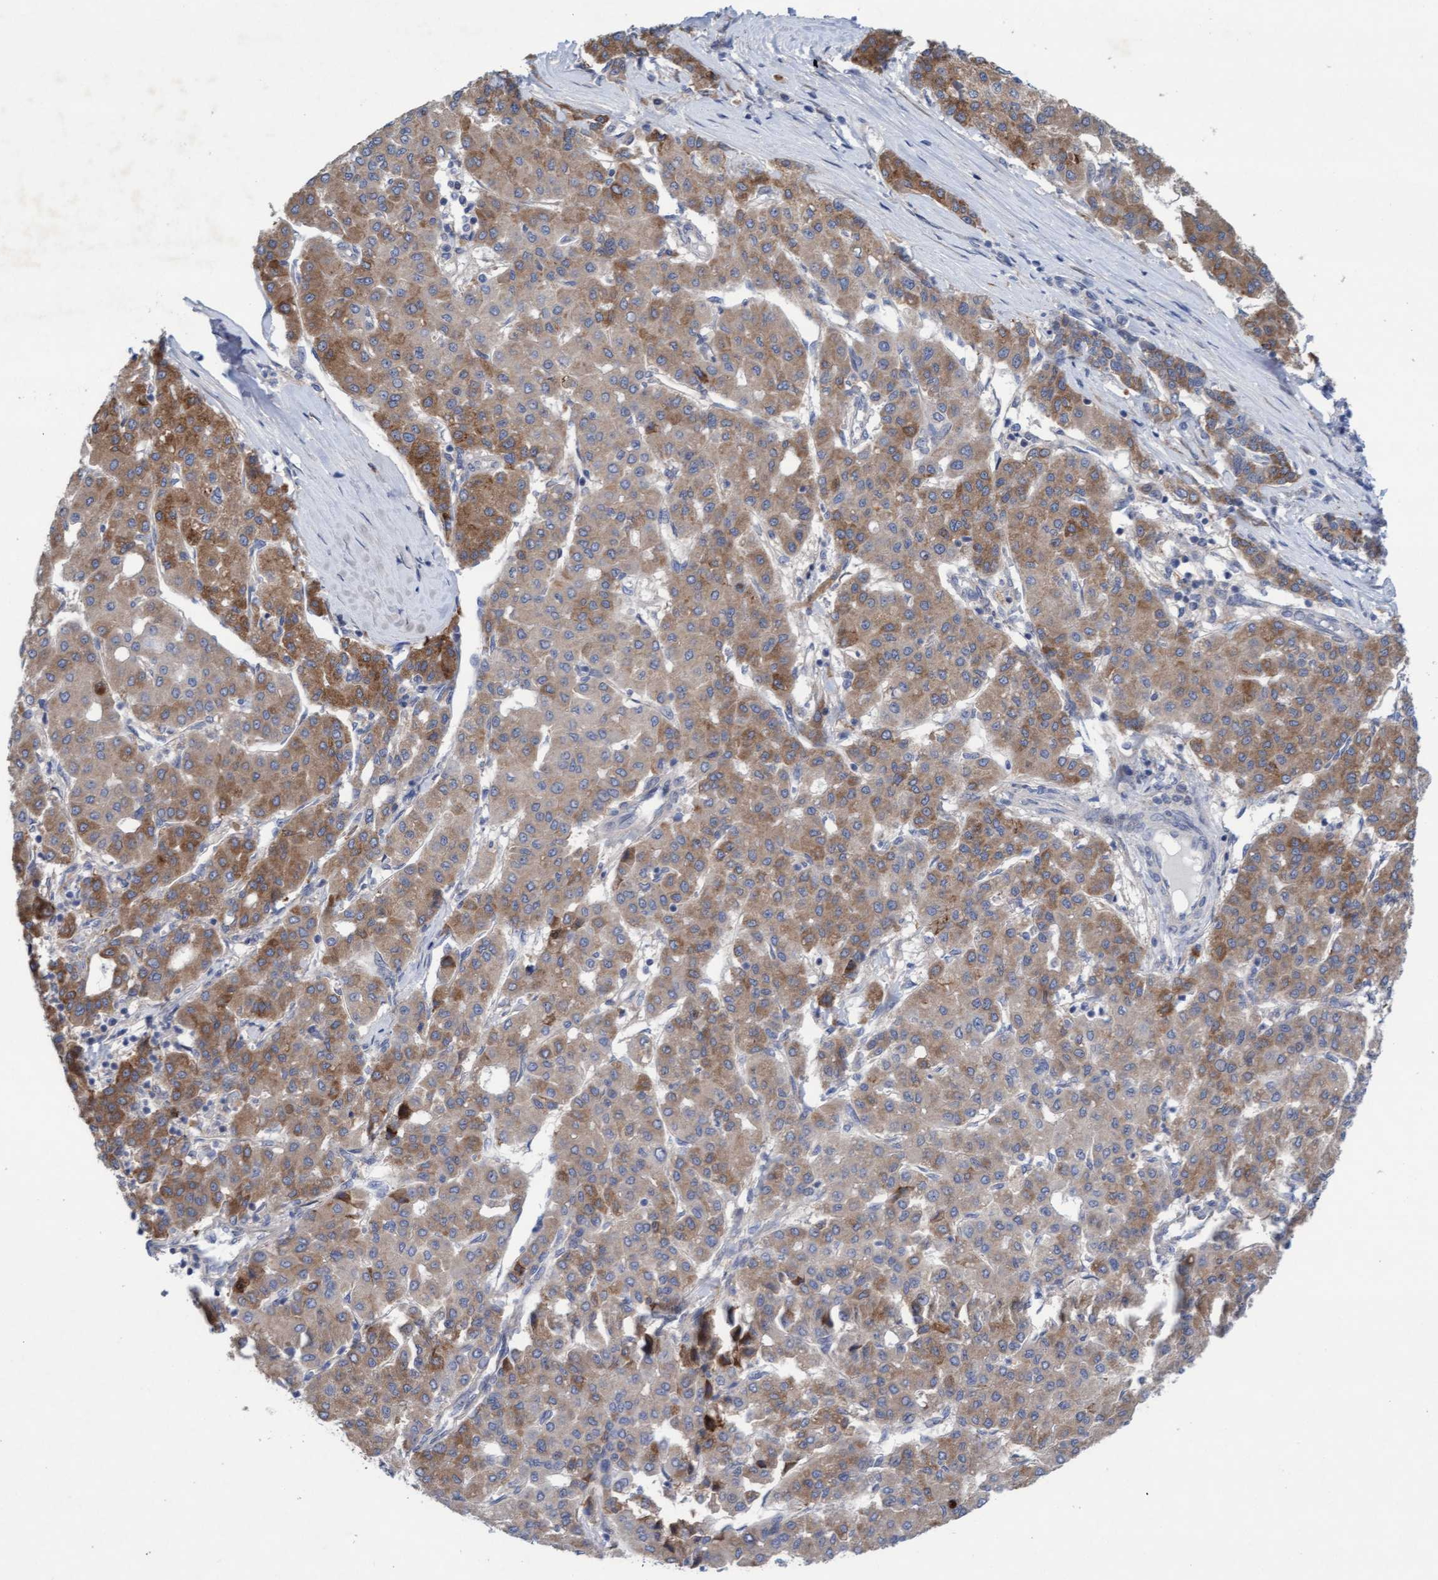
{"staining": {"intensity": "moderate", "quantity": ">75%", "location": "cytoplasmic/membranous"}, "tissue": "liver cancer", "cell_type": "Tumor cells", "image_type": "cancer", "snomed": [{"axis": "morphology", "description": "Carcinoma, Hepatocellular, NOS"}, {"axis": "topography", "description": "Liver"}], "caption": "An immunohistochemistry (IHC) photomicrograph of tumor tissue is shown. Protein staining in brown highlights moderate cytoplasmic/membranous positivity in hepatocellular carcinoma (liver) within tumor cells. The protein of interest is shown in brown color, while the nuclei are stained blue.", "gene": "PLCD1", "patient": {"sex": "male", "age": 65}}